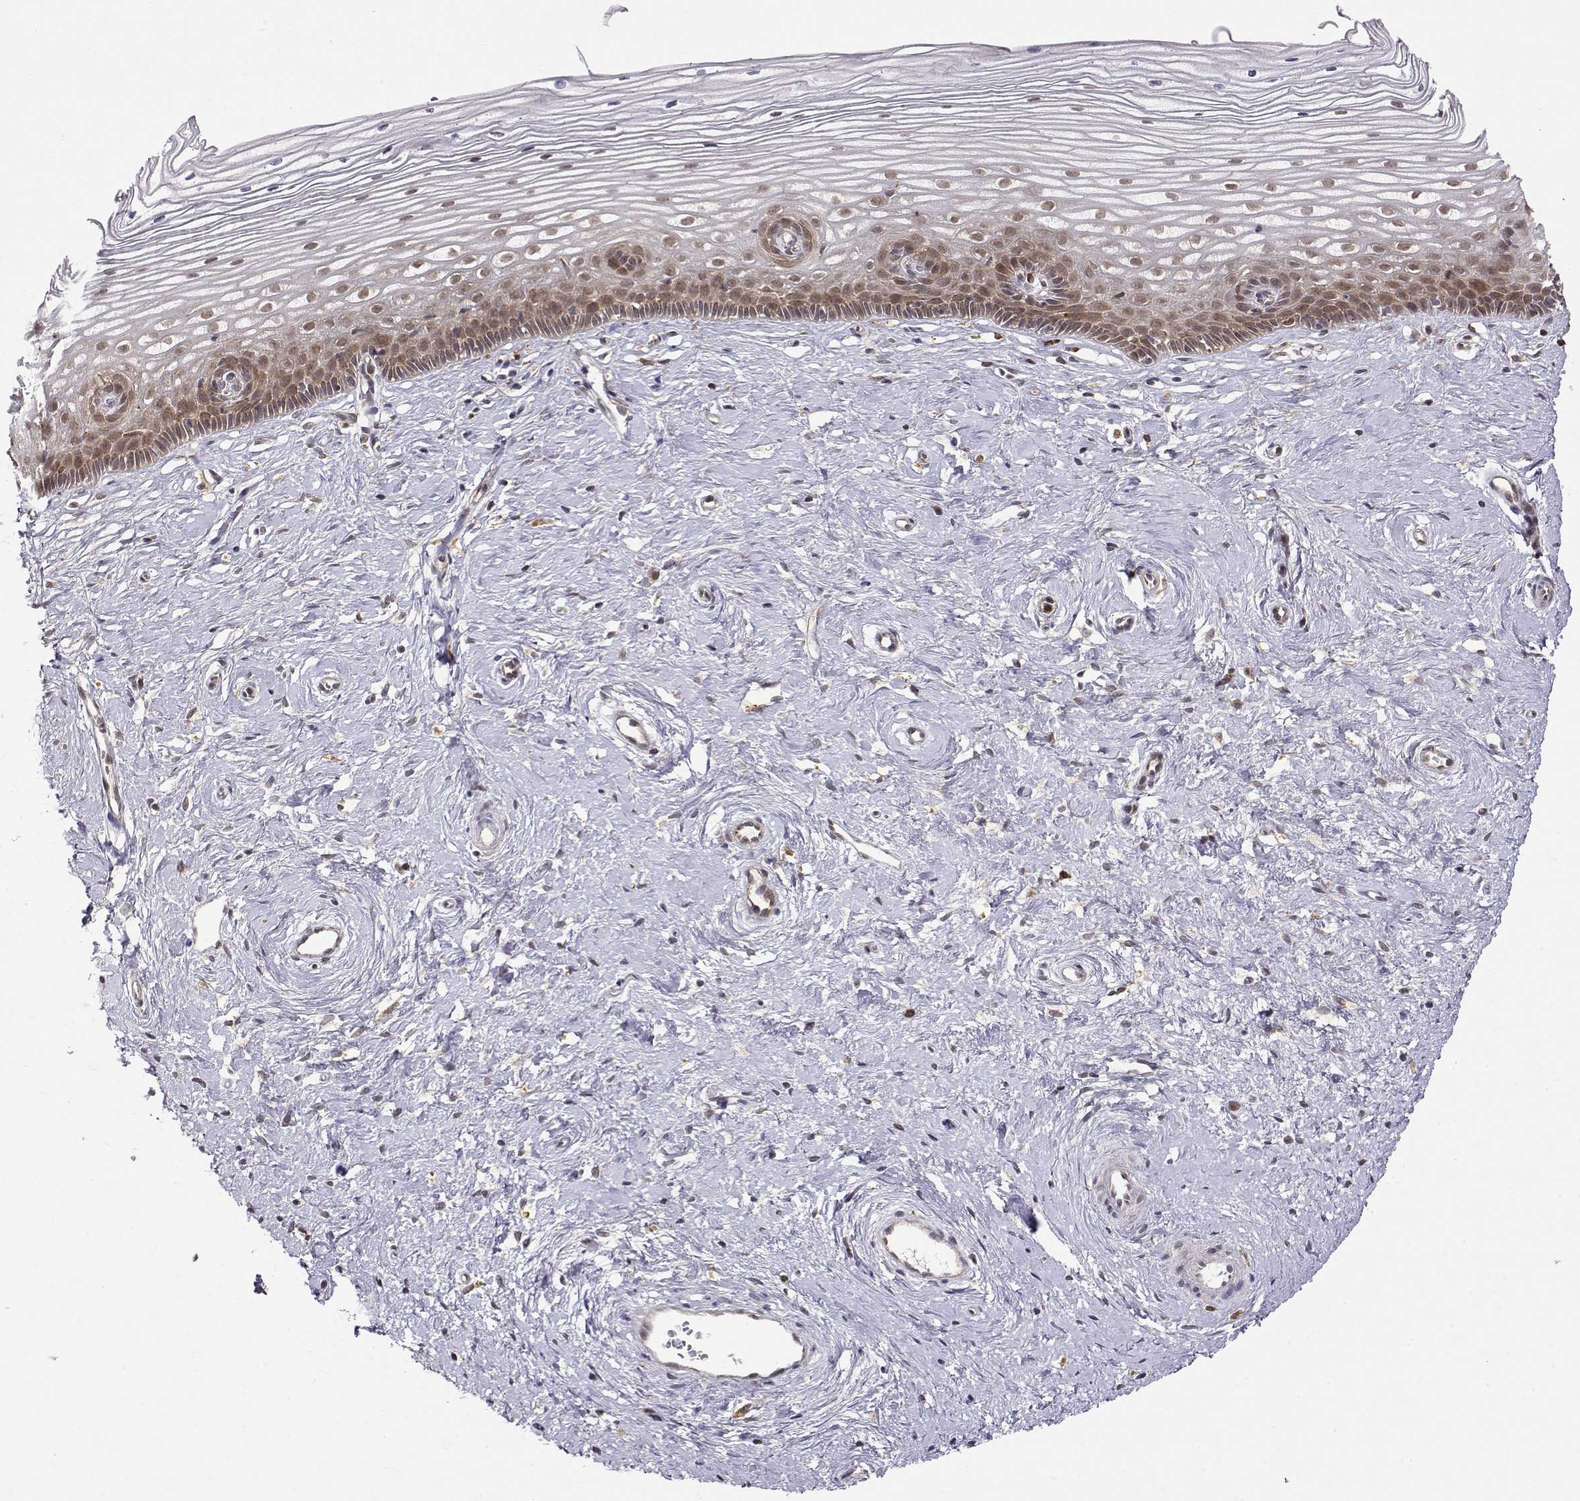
{"staining": {"intensity": "weak", "quantity": ">75%", "location": "cytoplasmic/membranous"}, "tissue": "cervix", "cell_type": "Glandular cells", "image_type": "normal", "snomed": [{"axis": "morphology", "description": "Normal tissue, NOS"}, {"axis": "topography", "description": "Cervix"}], "caption": "Glandular cells demonstrate weak cytoplasmic/membranous staining in about >75% of cells in benign cervix.", "gene": "RNF13", "patient": {"sex": "female", "age": 40}}